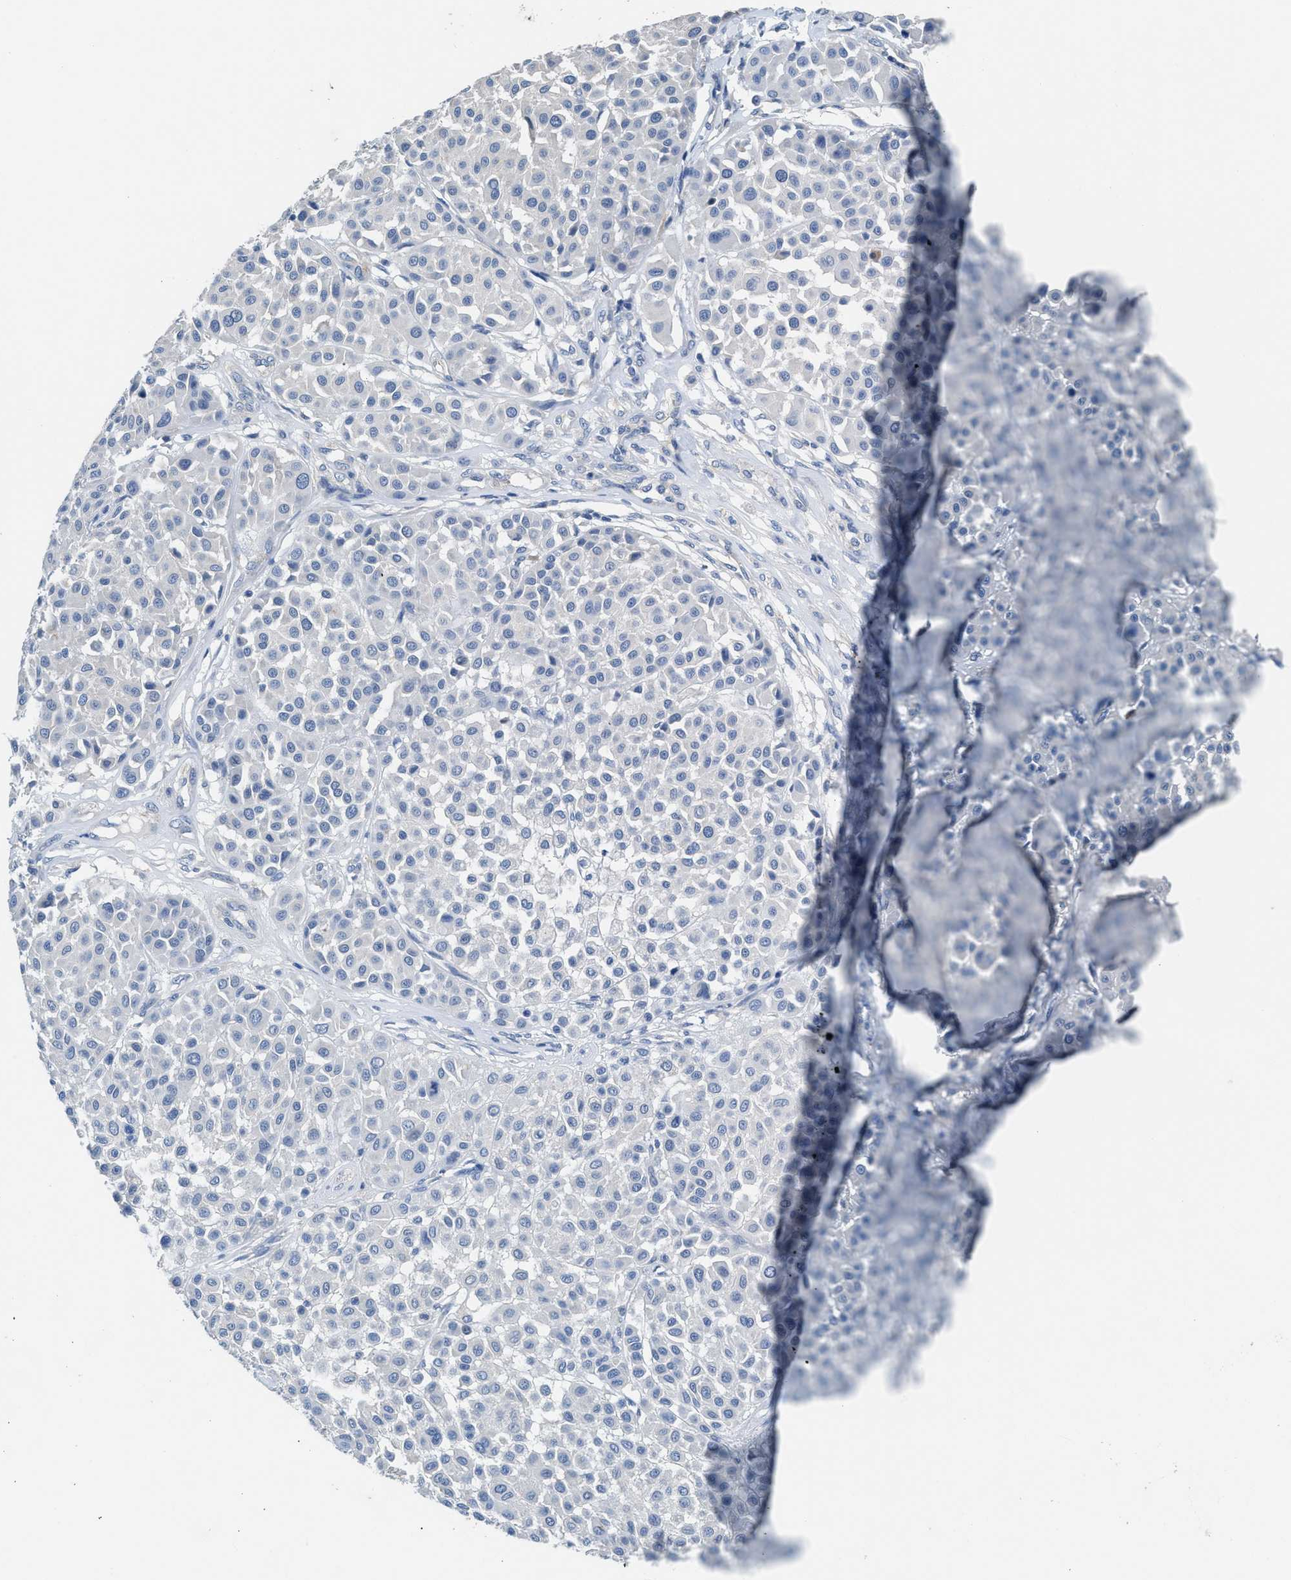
{"staining": {"intensity": "negative", "quantity": "none", "location": "none"}, "tissue": "melanoma", "cell_type": "Tumor cells", "image_type": "cancer", "snomed": [{"axis": "morphology", "description": "Malignant melanoma, Metastatic site"}, {"axis": "topography", "description": "Soft tissue"}], "caption": "There is no significant staining in tumor cells of melanoma.", "gene": "SLC10A6", "patient": {"sex": "male", "age": 41}}